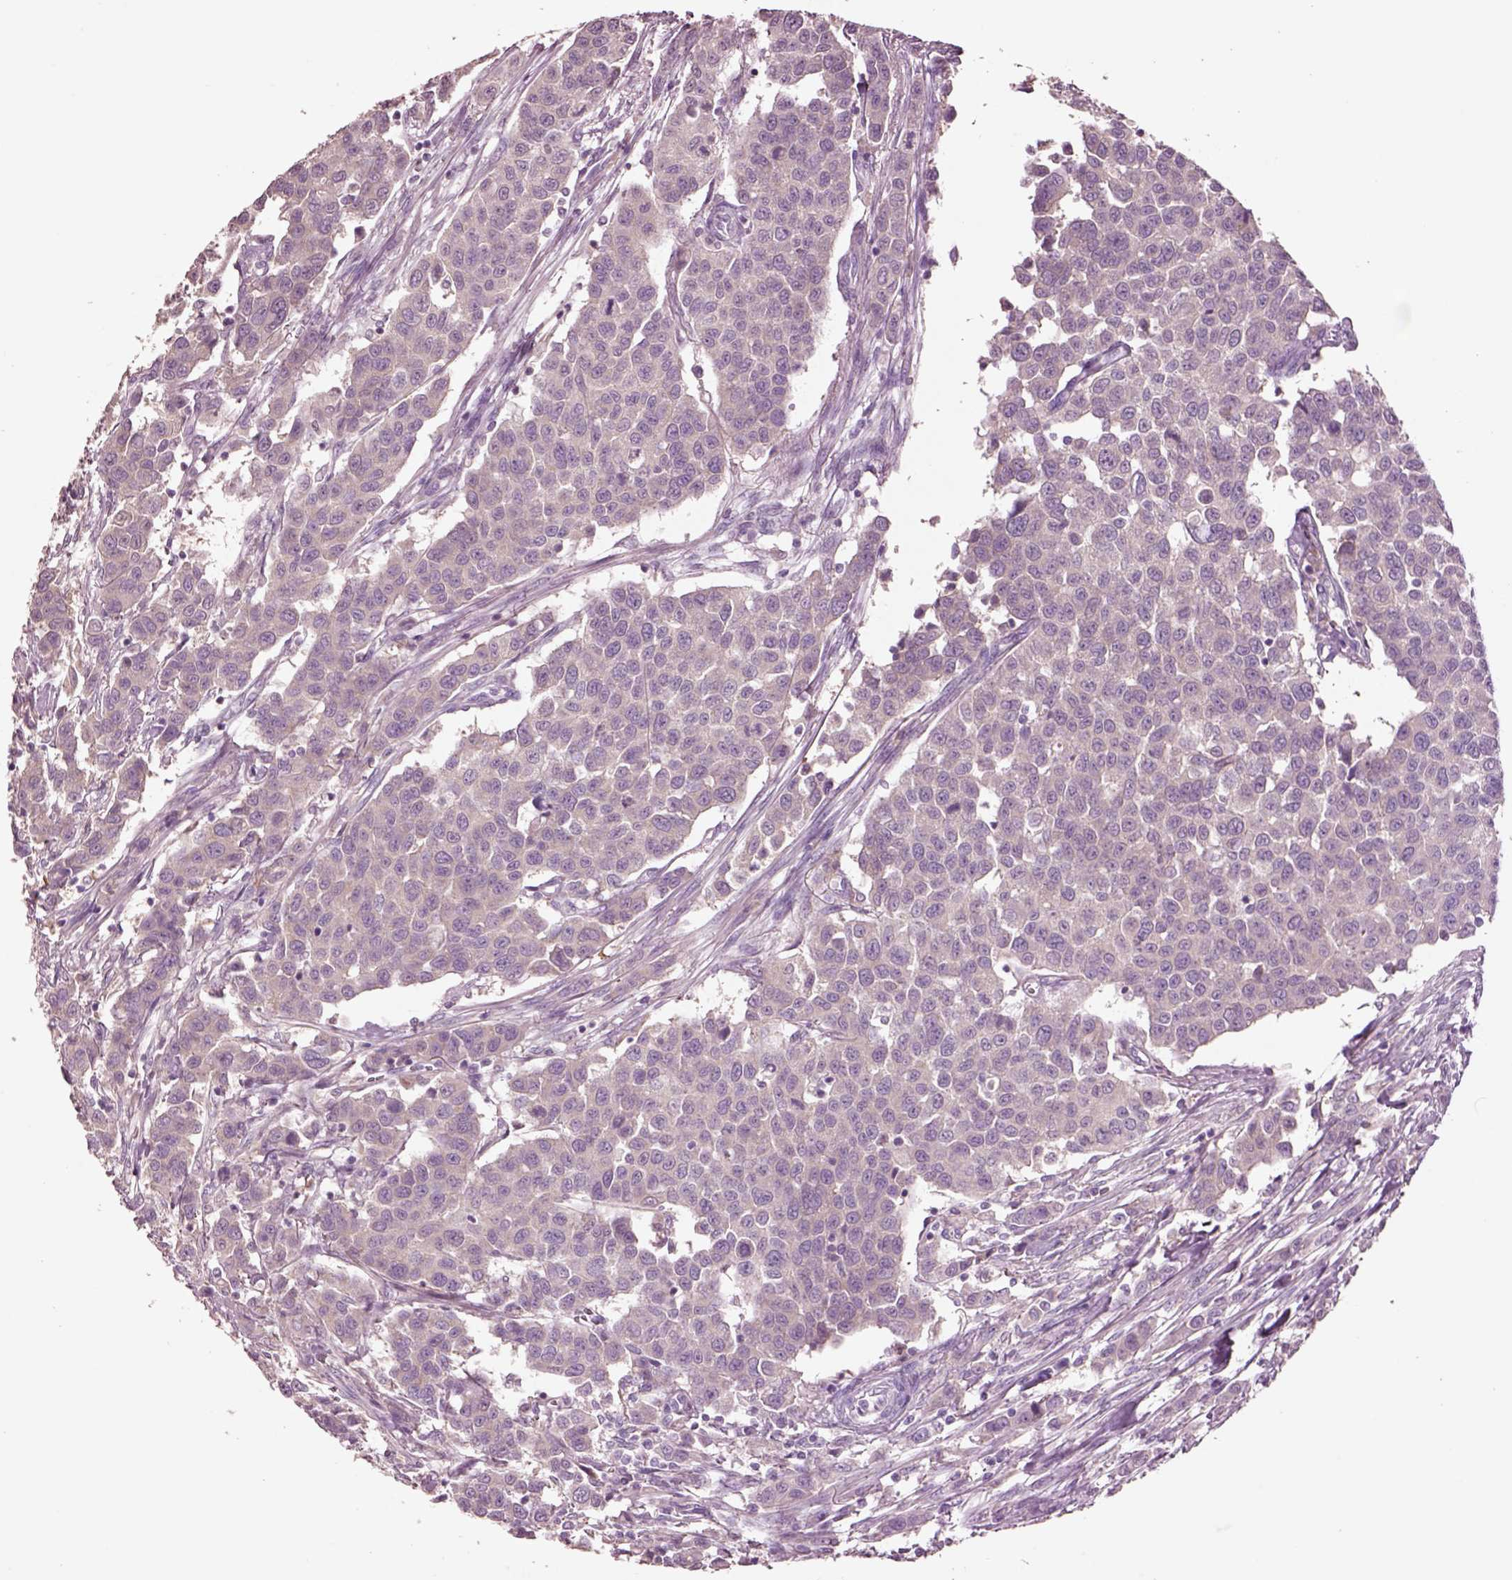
{"staining": {"intensity": "negative", "quantity": "none", "location": "none"}, "tissue": "urothelial cancer", "cell_type": "Tumor cells", "image_type": "cancer", "snomed": [{"axis": "morphology", "description": "Urothelial carcinoma, High grade"}, {"axis": "topography", "description": "Urinary bladder"}], "caption": "Tumor cells show no significant protein staining in urothelial cancer. The staining is performed using DAB (3,3'-diaminobenzidine) brown chromogen with nuclei counter-stained in using hematoxylin.", "gene": "CLPSL1", "patient": {"sex": "female", "age": 58}}